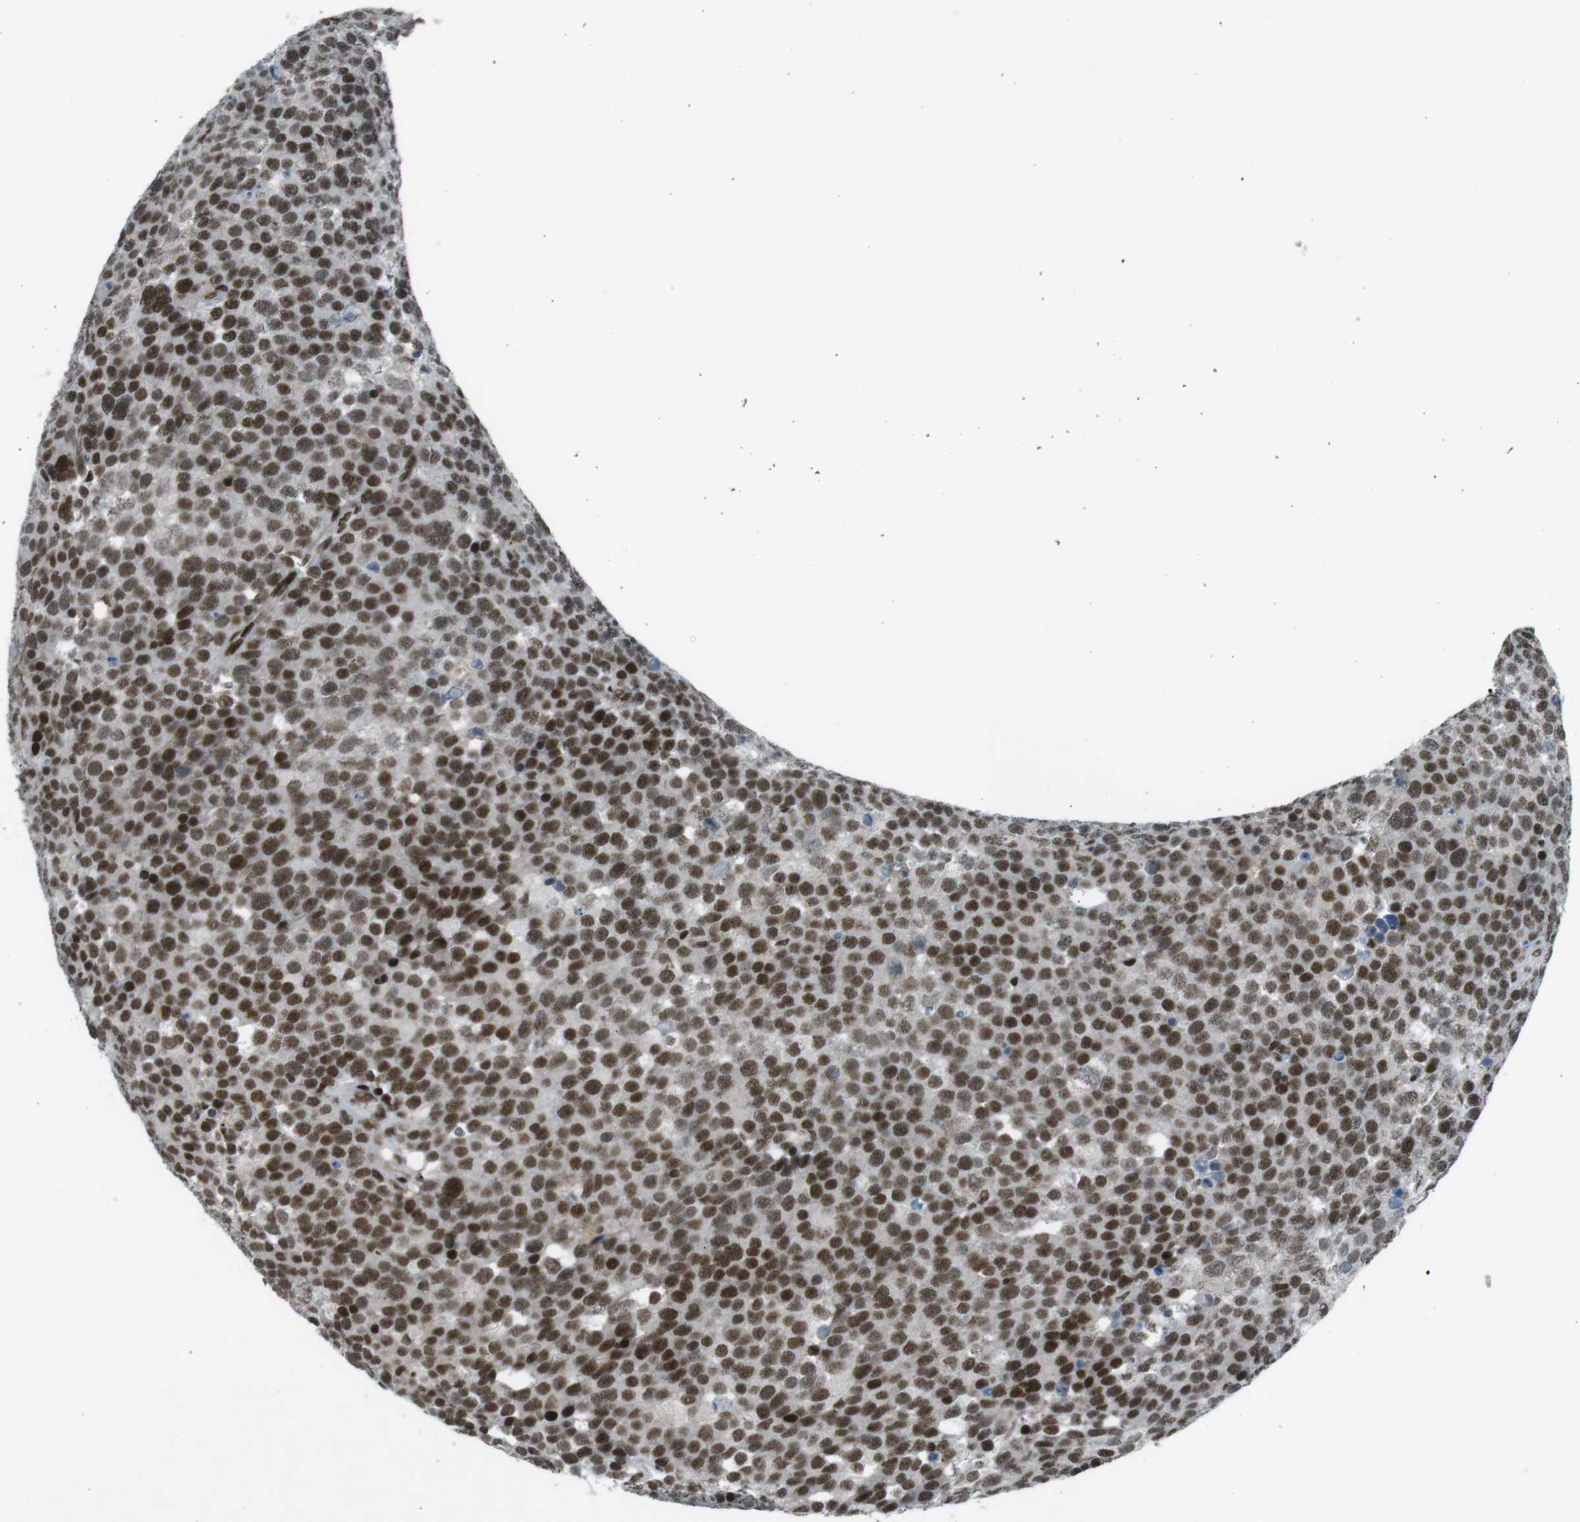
{"staining": {"intensity": "strong", "quantity": ">75%", "location": "nuclear"}, "tissue": "testis cancer", "cell_type": "Tumor cells", "image_type": "cancer", "snomed": [{"axis": "morphology", "description": "Seminoma, NOS"}, {"axis": "topography", "description": "Testis"}], "caption": "Brown immunohistochemical staining in human seminoma (testis) displays strong nuclear staining in approximately >75% of tumor cells.", "gene": "TAF1", "patient": {"sex": "male", "age": 71}}